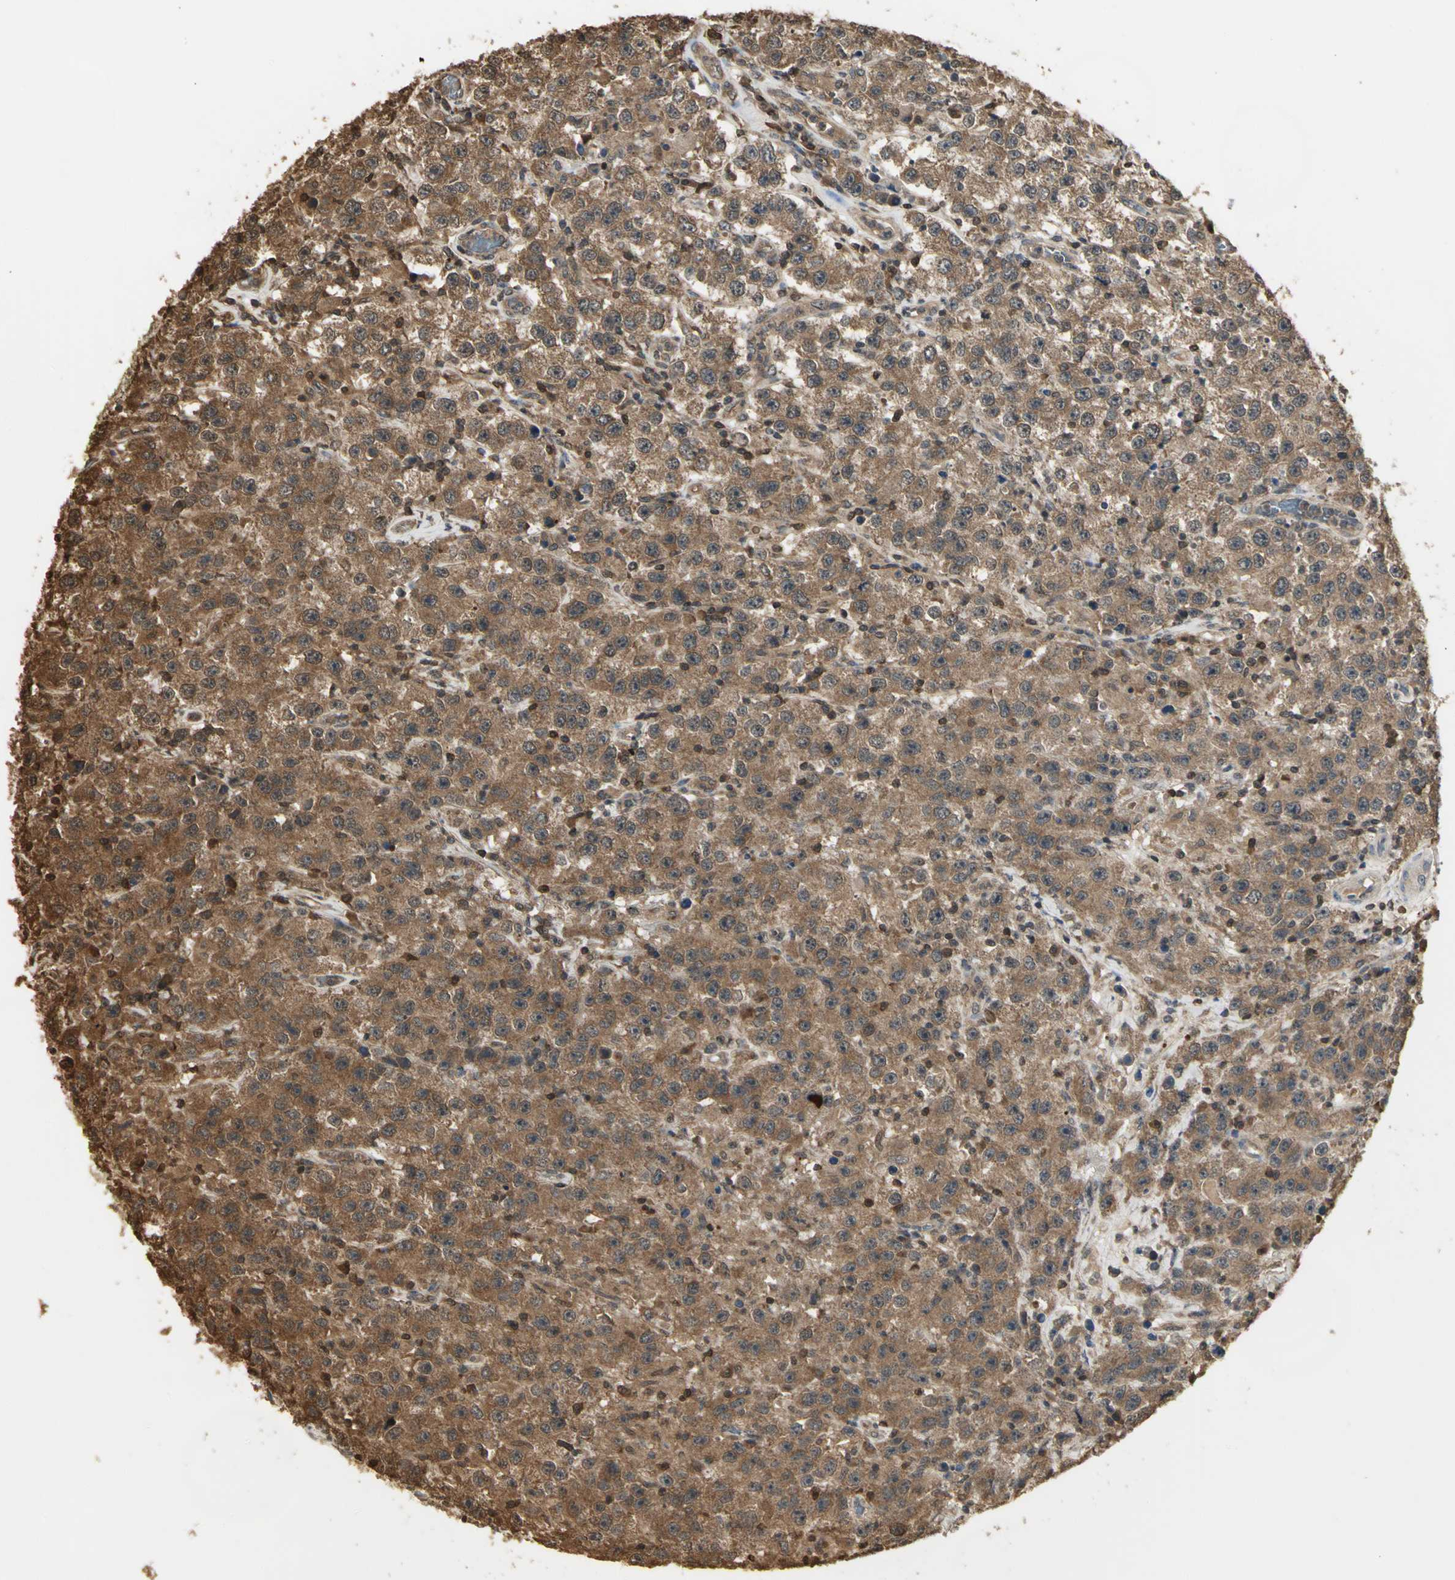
{"staining": {"intensity": "moderate", "quantity": ">75%", "location": "cytoplasmic/membranous"}, "tissue": "testis cancer", "cell_type": "Tumor cells", "image_type": "cancer", "snomed": [{"axis": "morphology", "description": "Seminoma, NOS"}, {"axis": "topography", "description": "Testis"}], "caption": "Brown immunohistochemical staining in testis seminoma exhibits moderate cytoplasmic/membranous staining in approximately >75% of tumor cells.", "gene": "PARK7", "patient": {"sex": "male", "age": 52}}